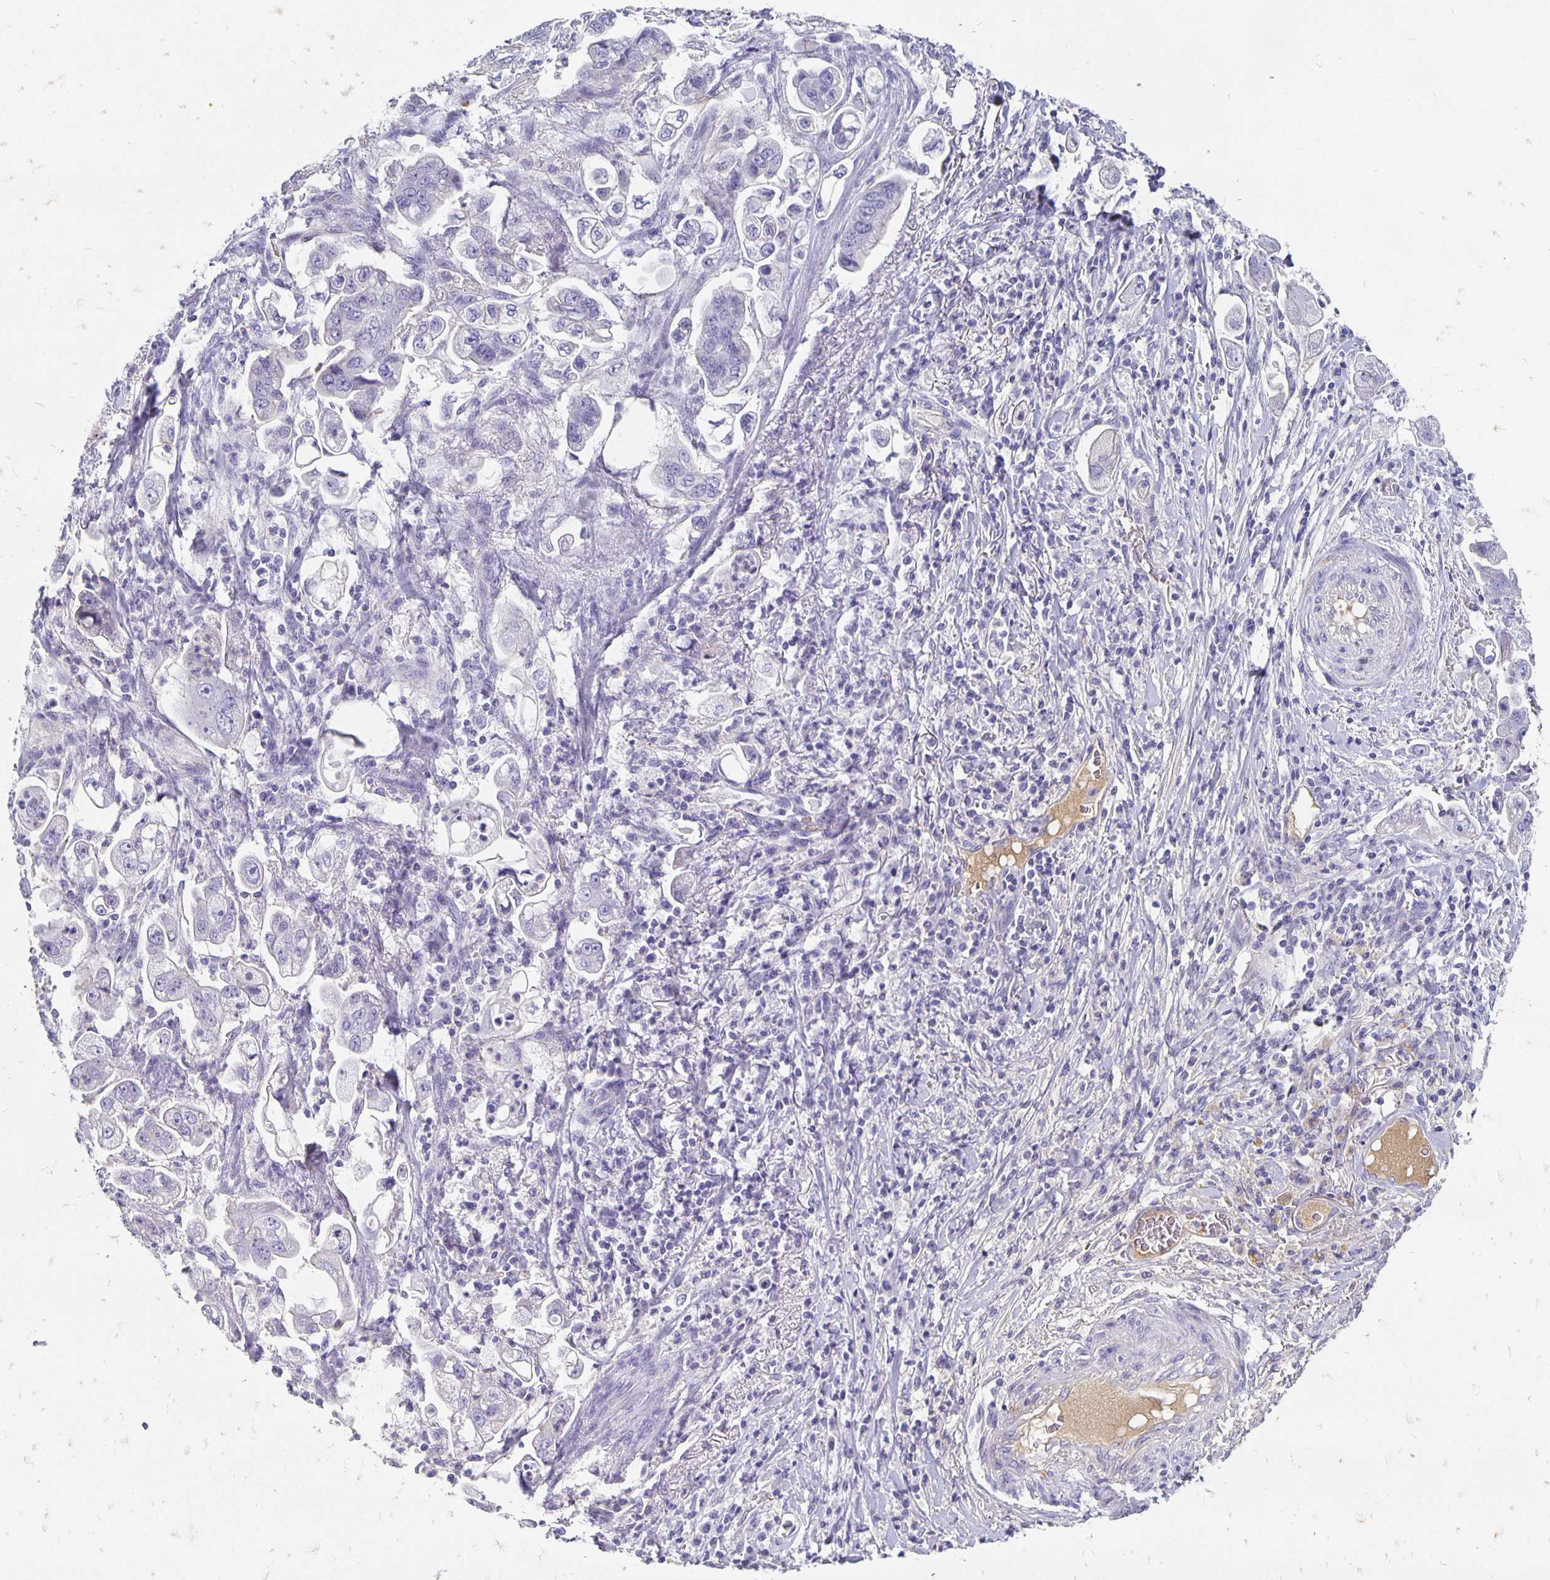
{"staining": {"intensity": "negative", "quantity": "none", "location": "none"}, "tissue": "stomach cancer", "cell_type": "Tumor cells", "image_type": "cancer", "snomed": [{"axis": "morphology", "description": "Adenocarcinoma, NOS"}, {"axis": "topography", "description": "Stomach"}], "caption": "Histopathology image shows no significant protein expression in tumor cells of adenocarcinoma (stomach).", "gene": "APOB", "patient": {"sex": "male", "age": 62}}